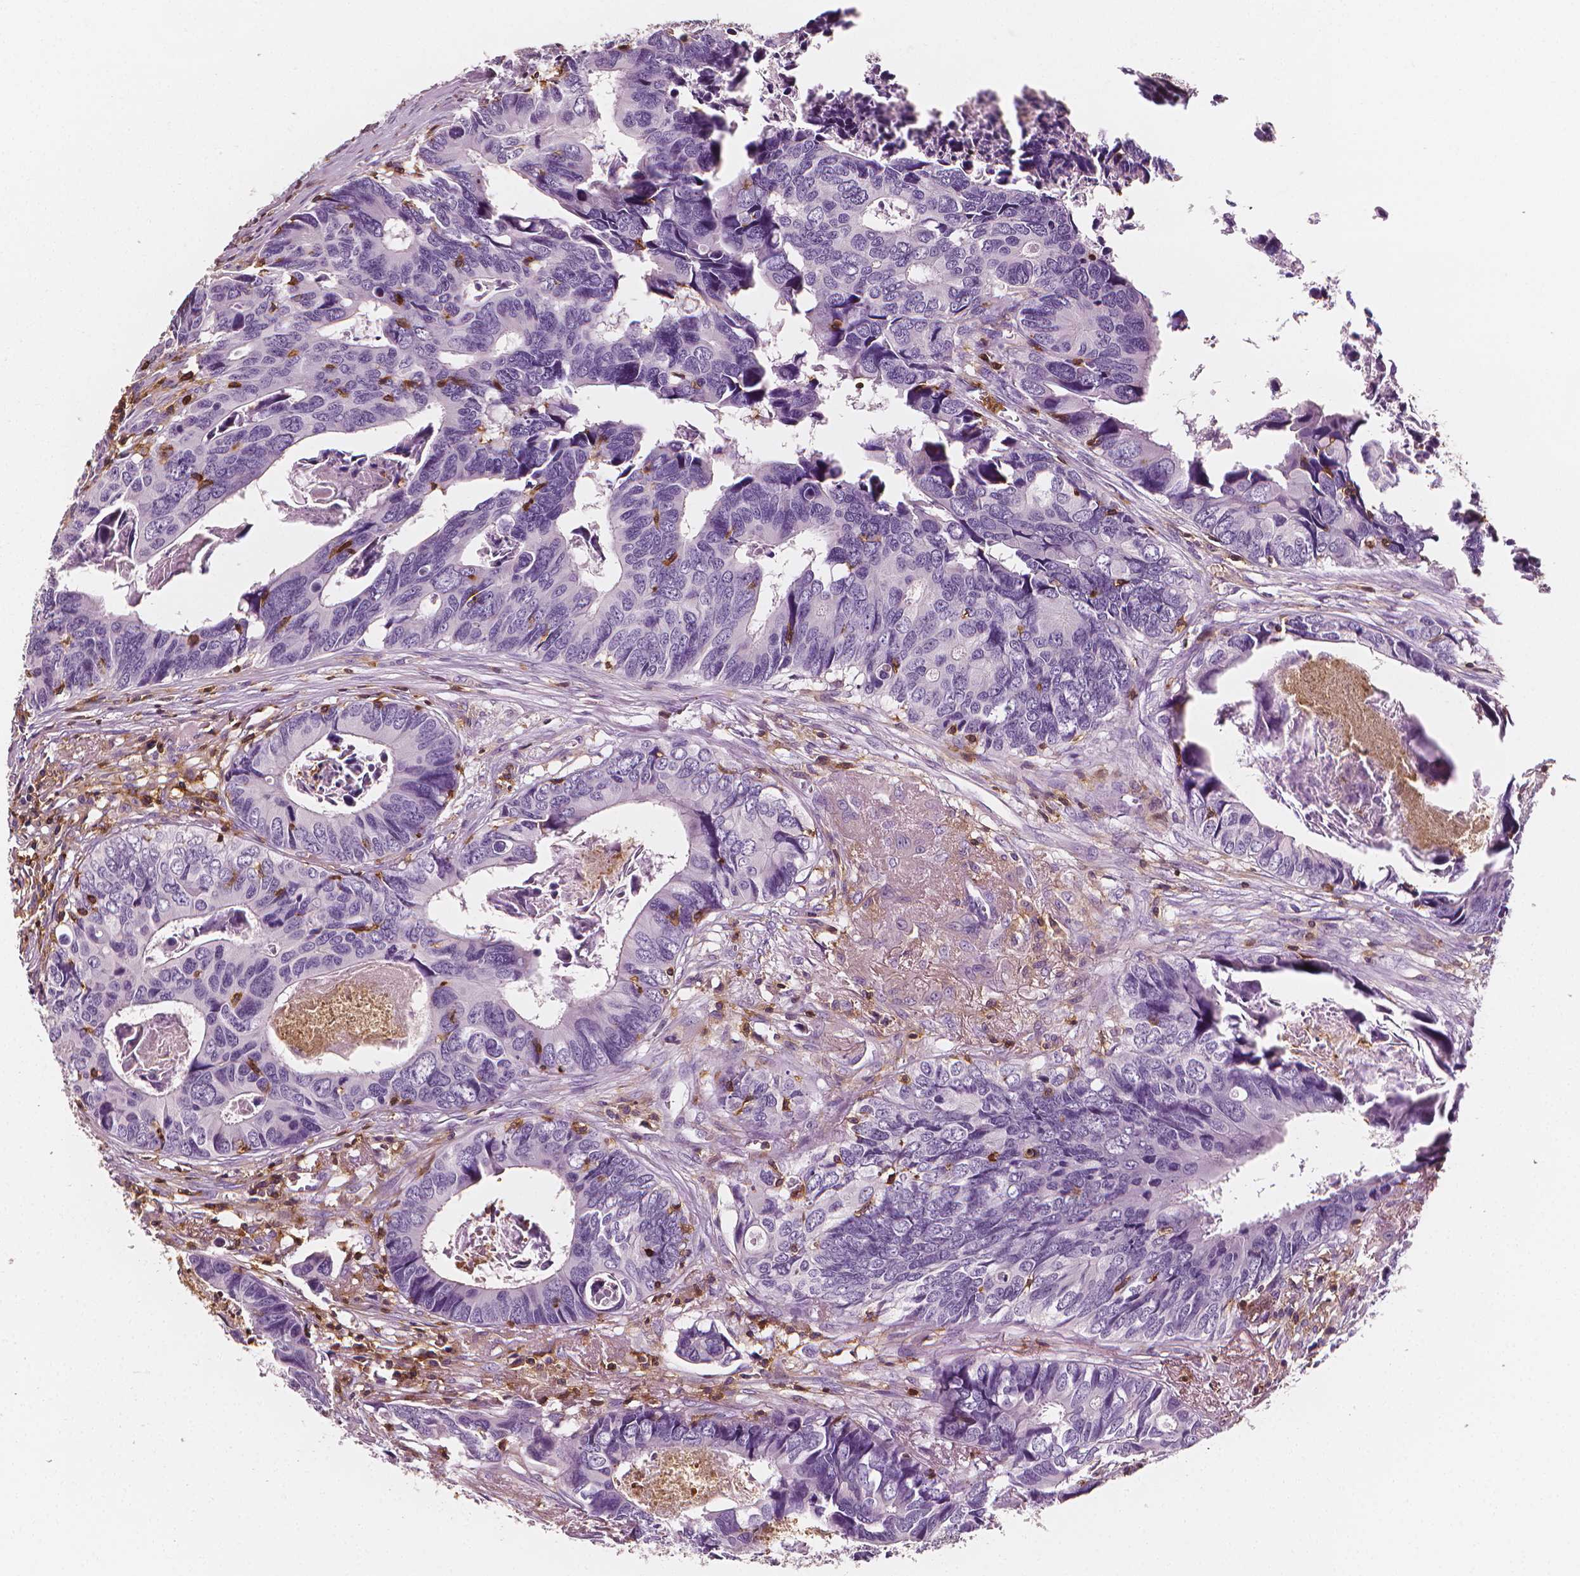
{"staining": {"intensity": "negative", "quantity": "none", "location": "none"}, "tissue": "colorectal cancer", "cell_type": "Tumor cells", "image_type": "cancer", "snomed": [{"axis": "morphology", "description": "Adenocarcinoma, NOS"}, {"axis": "topography", "description": "Colon"}], "caption": "Tumor cells show no significant protein positivity in adenocarcinoma (colorectal). (DAB immunohistochemistry (IHC) visualized using brightfield microscopy, high magnification).", "gene": "PTPRC", "patient": {"sex": "female", "age": 82}}